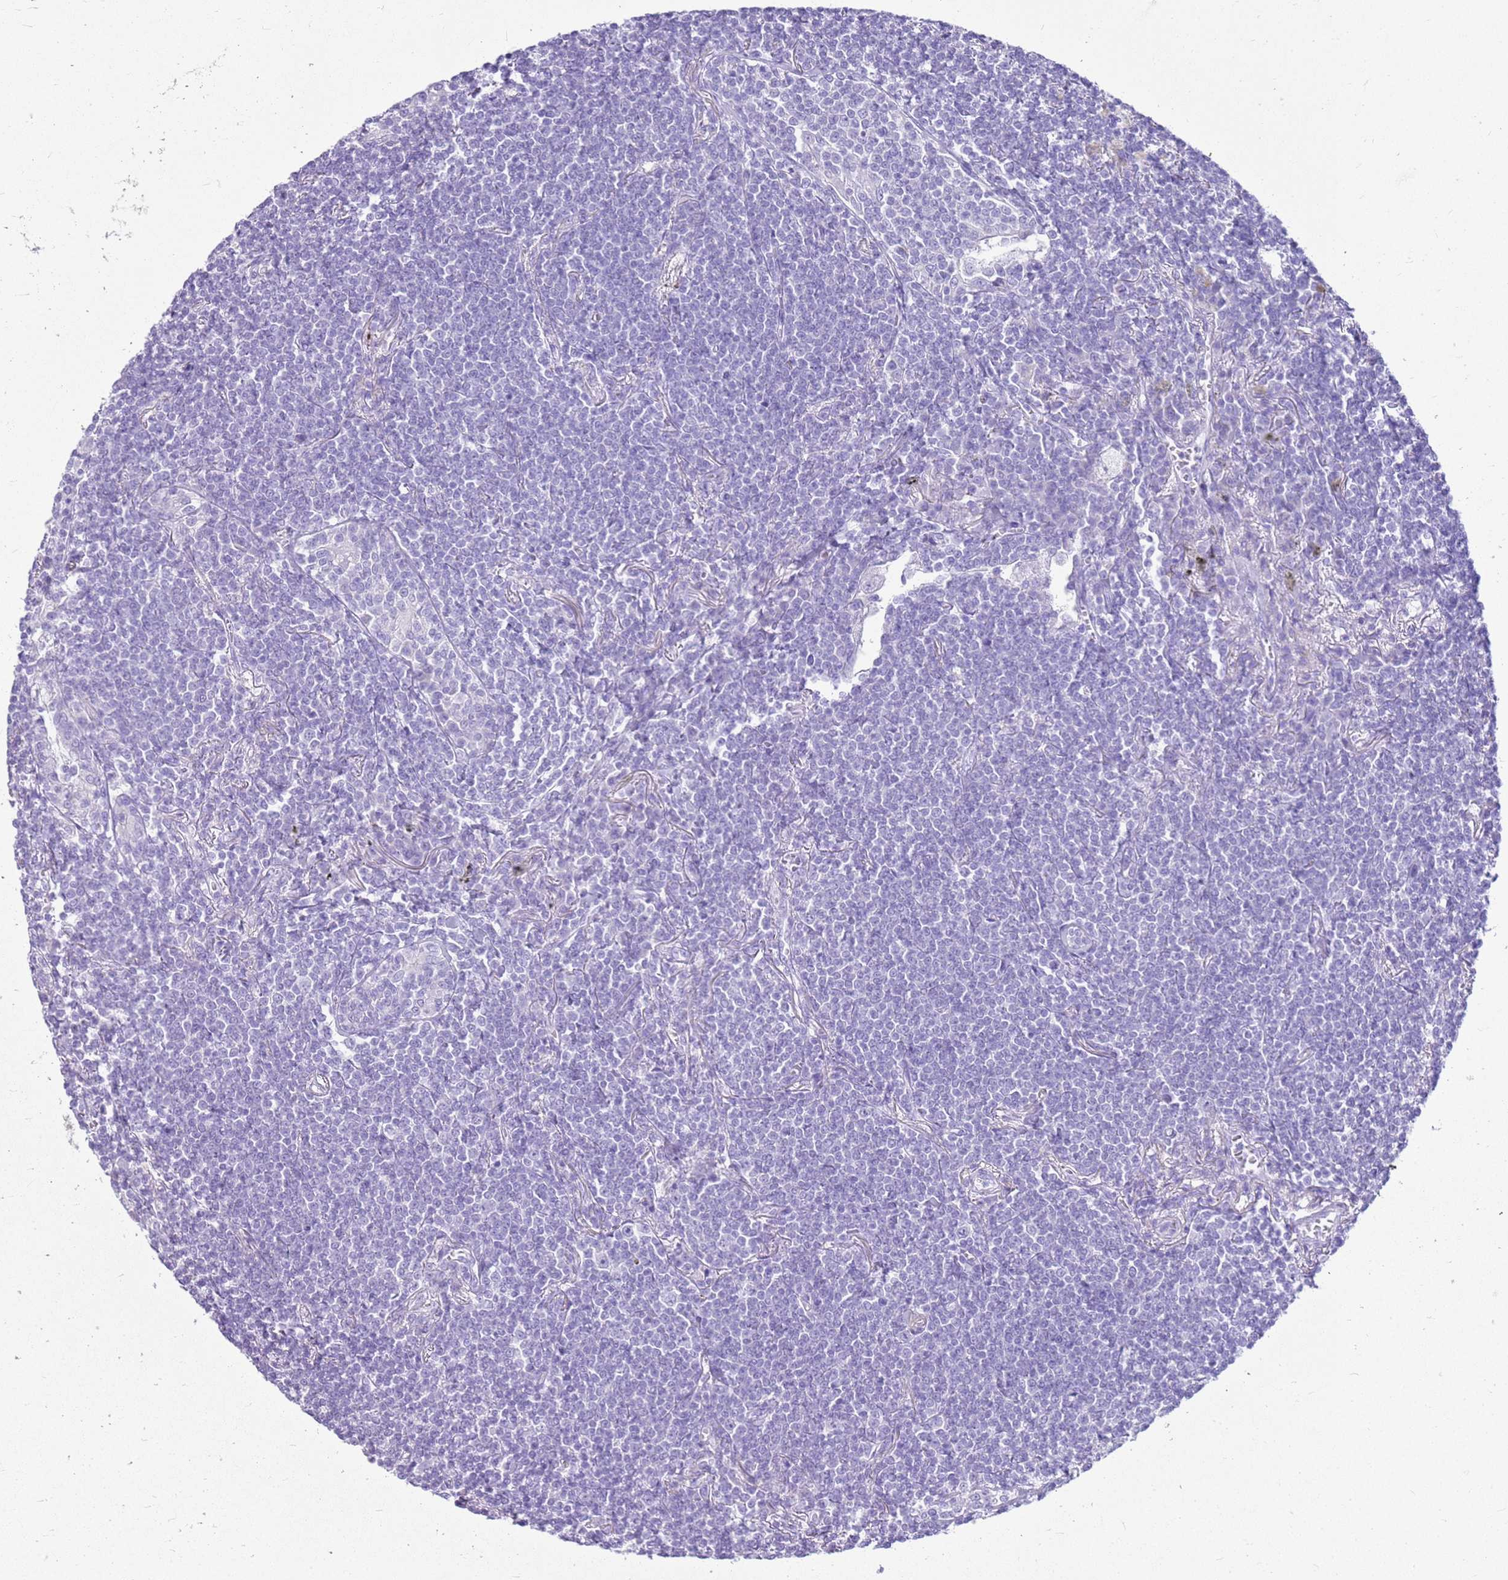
{"staining": {"intensity": "negative", "quantity": "none", "location": "none"}, "tissue": "lymphoma", "cell_type": "Tumor cells", "image_type": "cancer", "snomed": [{"axis": "morphology", "description": "Malignant lymphoma, non-Hodgkin's type, Low grade"}, {"axis": "topography", "description": "Lung"}], "caption": "DAB immunohistochemical staining of human lymphoma shows no significant positivity in tumor cells.", "gene": "CA8", "patient": {"sex": "female", "age": 71}}